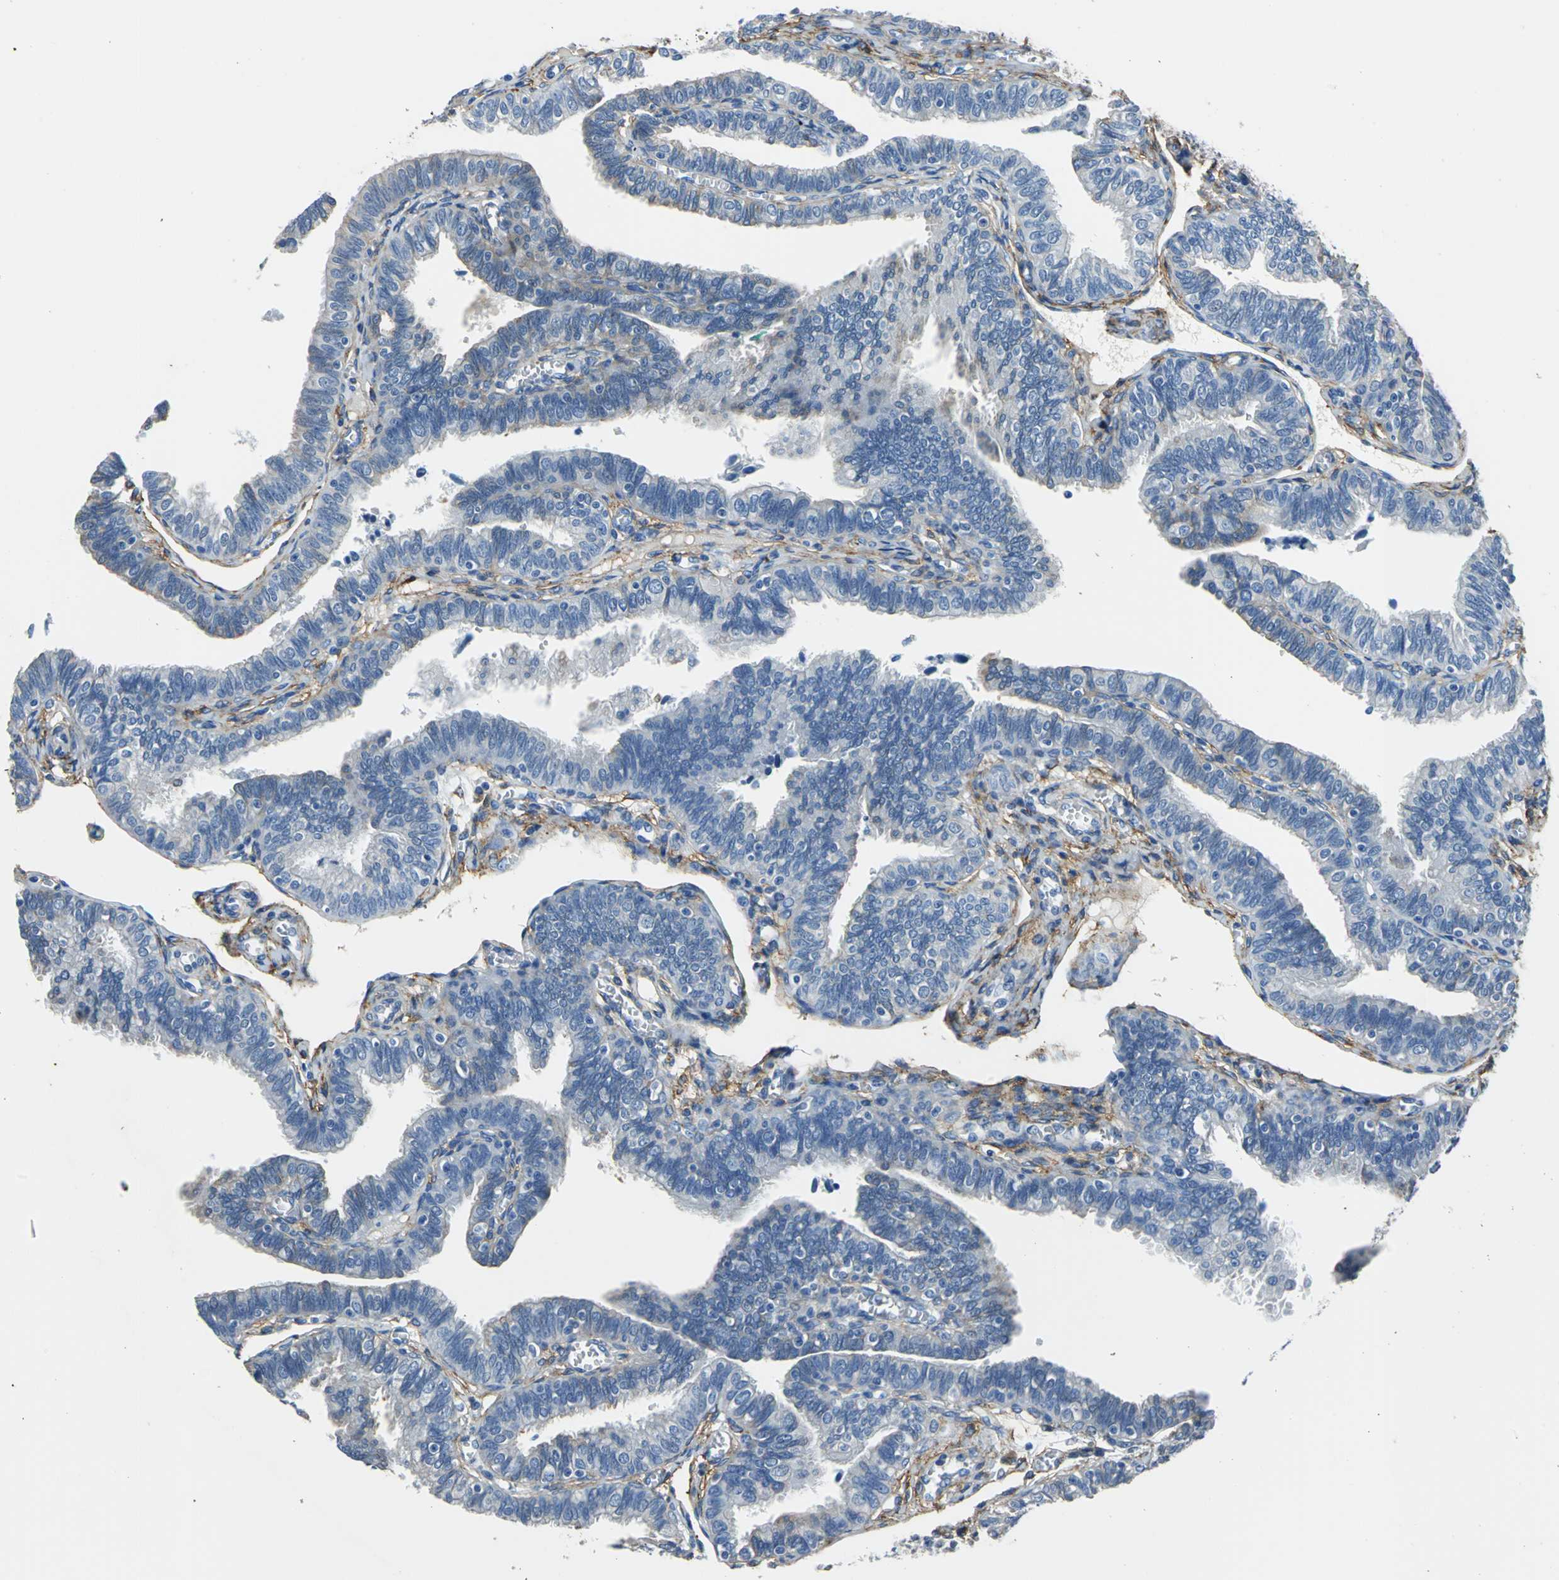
{"staining": {"intensity": "weak", "quantity": "25%-75%", "location": "cytoplasmic/membranous"}, "tissue": "fallopian tube", "cell_type": "Glandular cells", "image_type": "normal", "snomed": [{"axis": "morphology", "description": "Normal tissue, NOS"}, {"axis": "topography", "description": "Fallopian tube"}], "caption": "Immunohistochemical staining of normal fallopian tube demonstrates 25%-75% levels of weak cytoplasmic/membranous protein expression in approximately 25%-75% of glandular cells.", "gene": "AKAP12", "patient": {"sex": "female", "age": 46}}